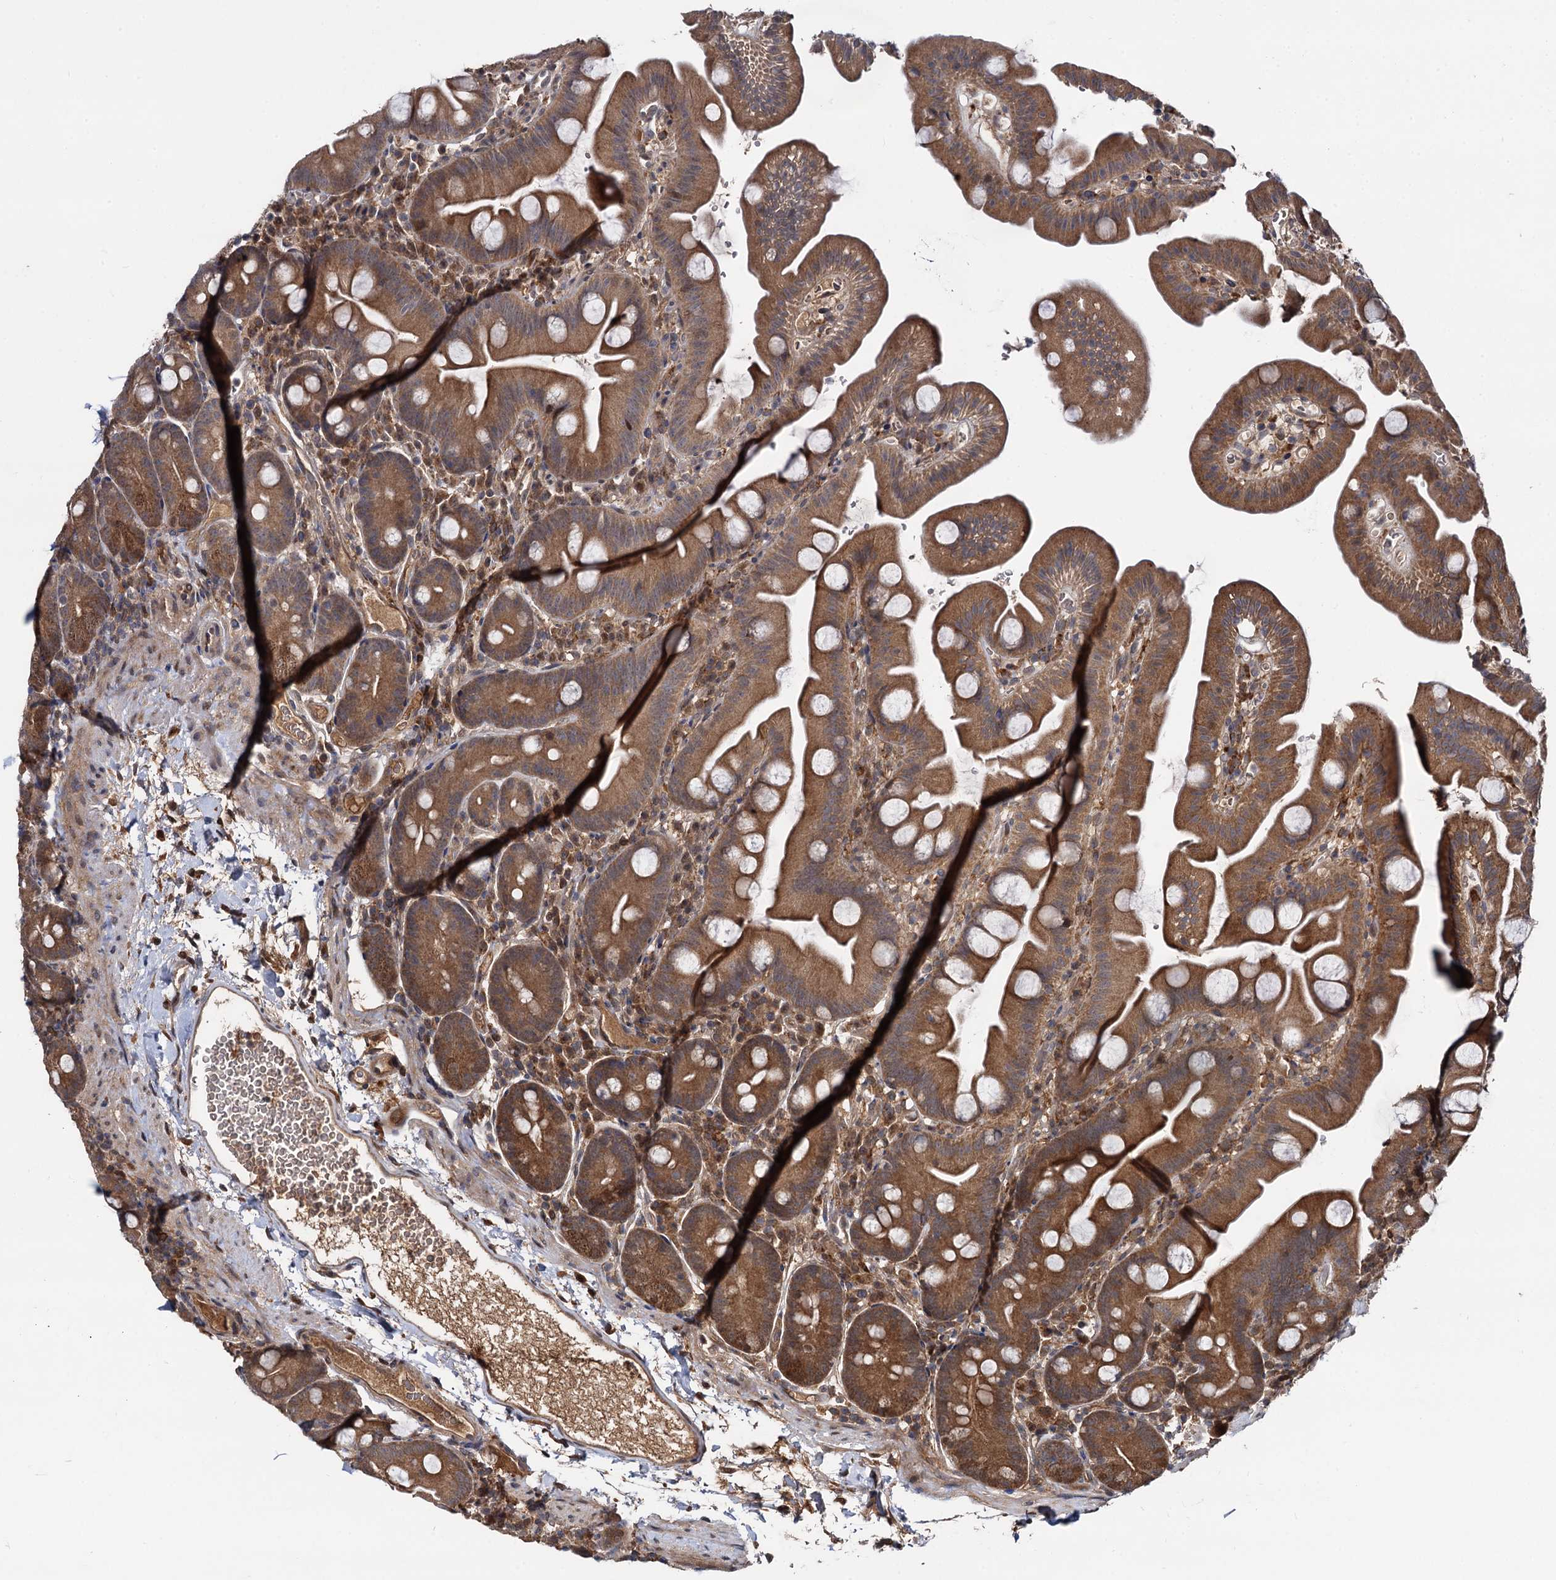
{"staining": {"intensity": "moderate", "quantity": ">75%", "location": "cytoplasmic/membranous"}, "tissue": "small intestine", "cell_type": "Glandular cells", "image_type": "normal", "snomed": [{"axis": "morphology", "description": "Normal tissue, NOS"}, {"axis": "topography", "description": "Small intestine"}], "caption": "Unremarkable small intestine exhibits moderate cytoplasmic/membranous positivity in about >75% of glandular cells.", "gene": "SELENOP", "patient": {"sex": "female", "age": 68}}